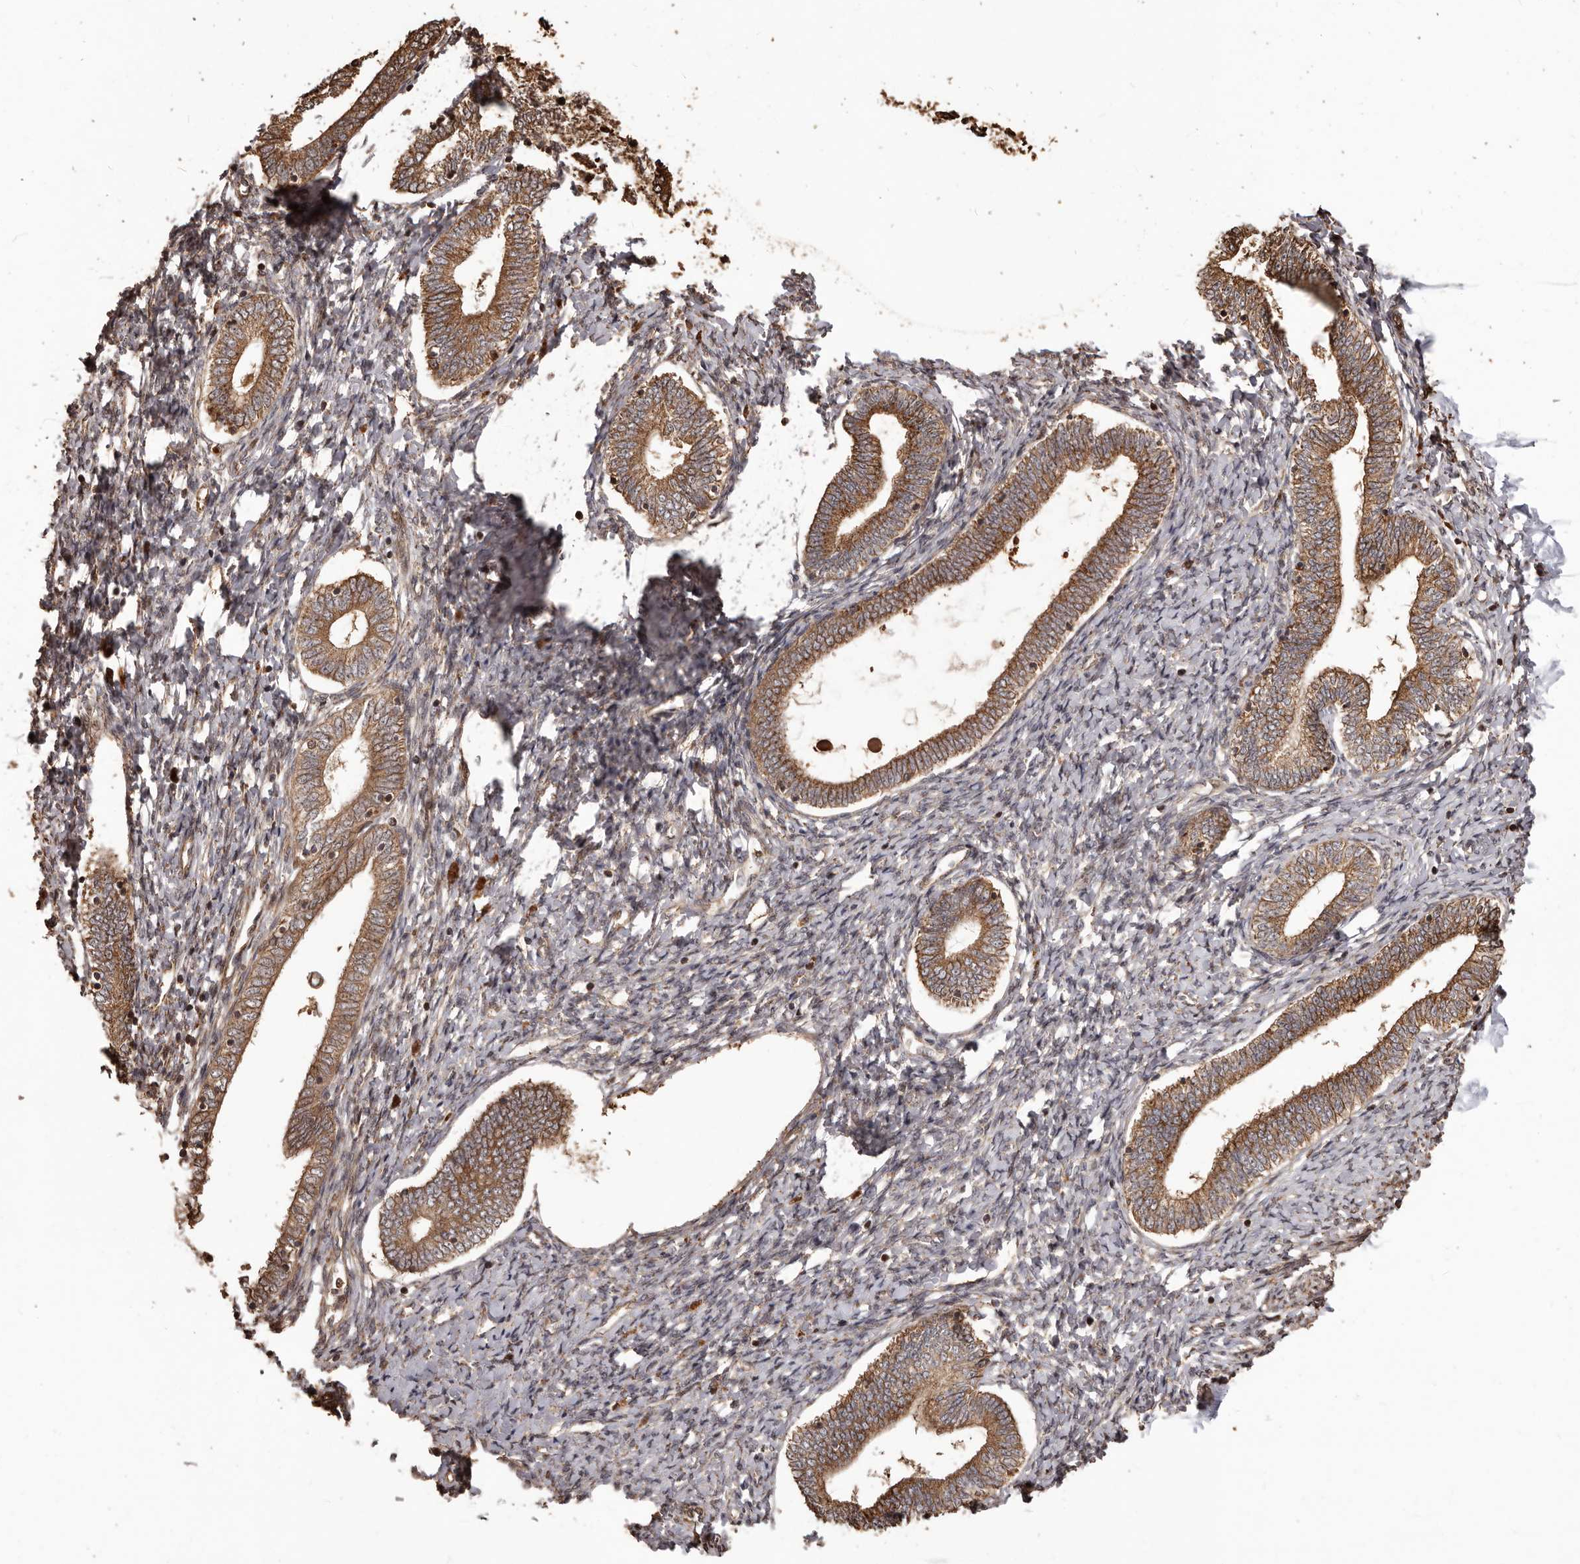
{"staining": {"intensity": "moderate", "quantity": "25%-75%", "location": "cytoplasmic/membranous"}, "tissue": "endometrium", "cell_type": "Cells in endometrial stroma", "image_type": "normal", "snomed": [{"axis": "morphology", "description": "Normal tissue, NOS"}, {"axis": "topography", "description": "Endometrium"}], "caption": "A micrograph of human endometrium stained for a protein reveals moderate cytoplasmic/membranous brown staining in cells in endometrial stroma.", "gene": "MTO1", "patient": {"sex": "female", "age": 72}}